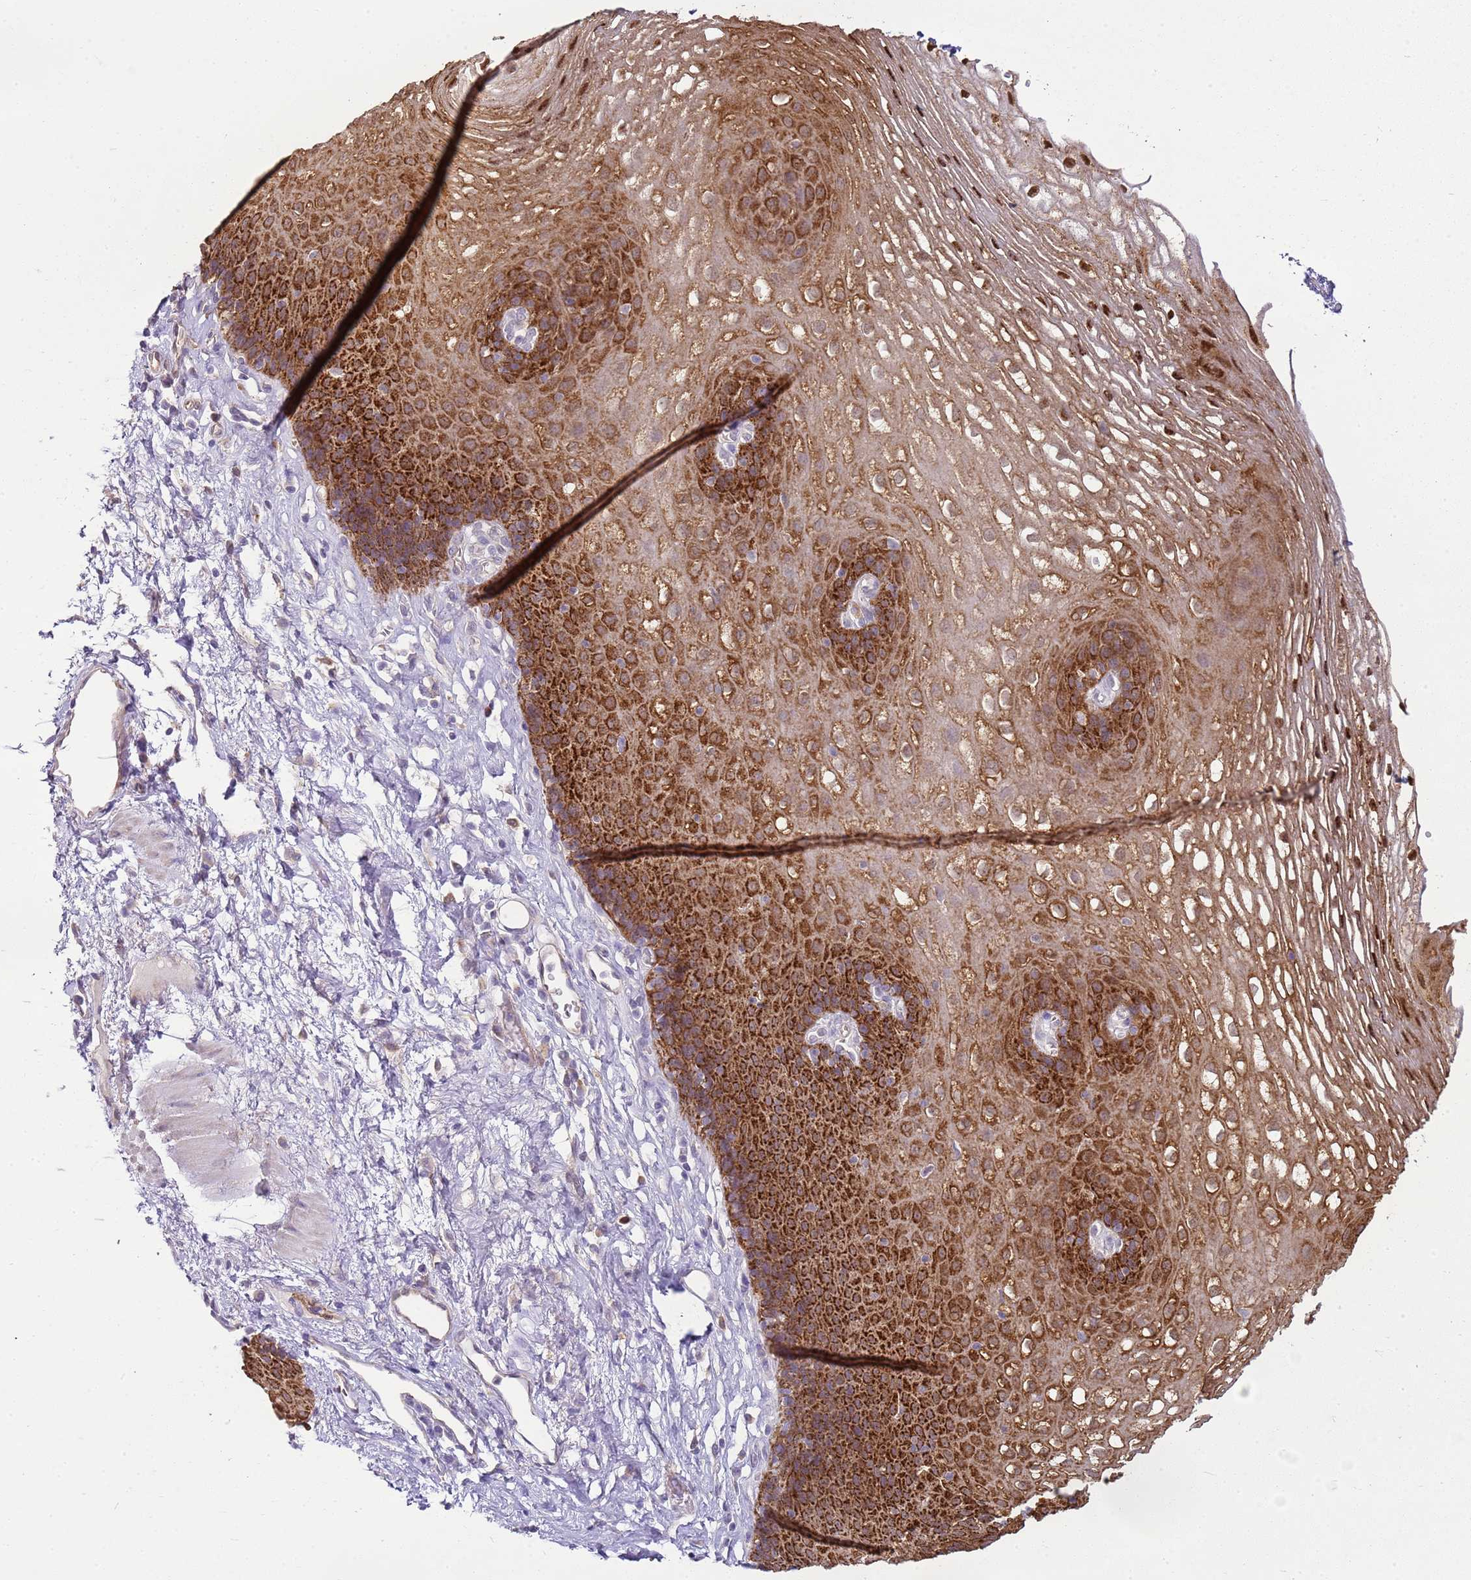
{"staining": {"intensity": "strong", "quantity": ">75%", "location": "cytoplasmic/membranous"}, "tissue": "esophagus", "cell_type": "Squamous epithelial cells", "image_type": "normal", "snomed": [{"axis": "morphology", "description": "Normal tissue, NOS"}, {"axis": "topography", "description": "Esophagus"}], "caption": "Immunohistochemical staining of unremarkable human esophagus exhibits high levels of strong cytoplasmic/membranous staining in approximately >75% of squamous epithelial cells. The protein is stained brown, and the nuclei are stained in blue (DAB IHC with brightfield microscopy, high magnification).", "gene": "HSPB1", "patient": {"sex": "female", "age": 66}}